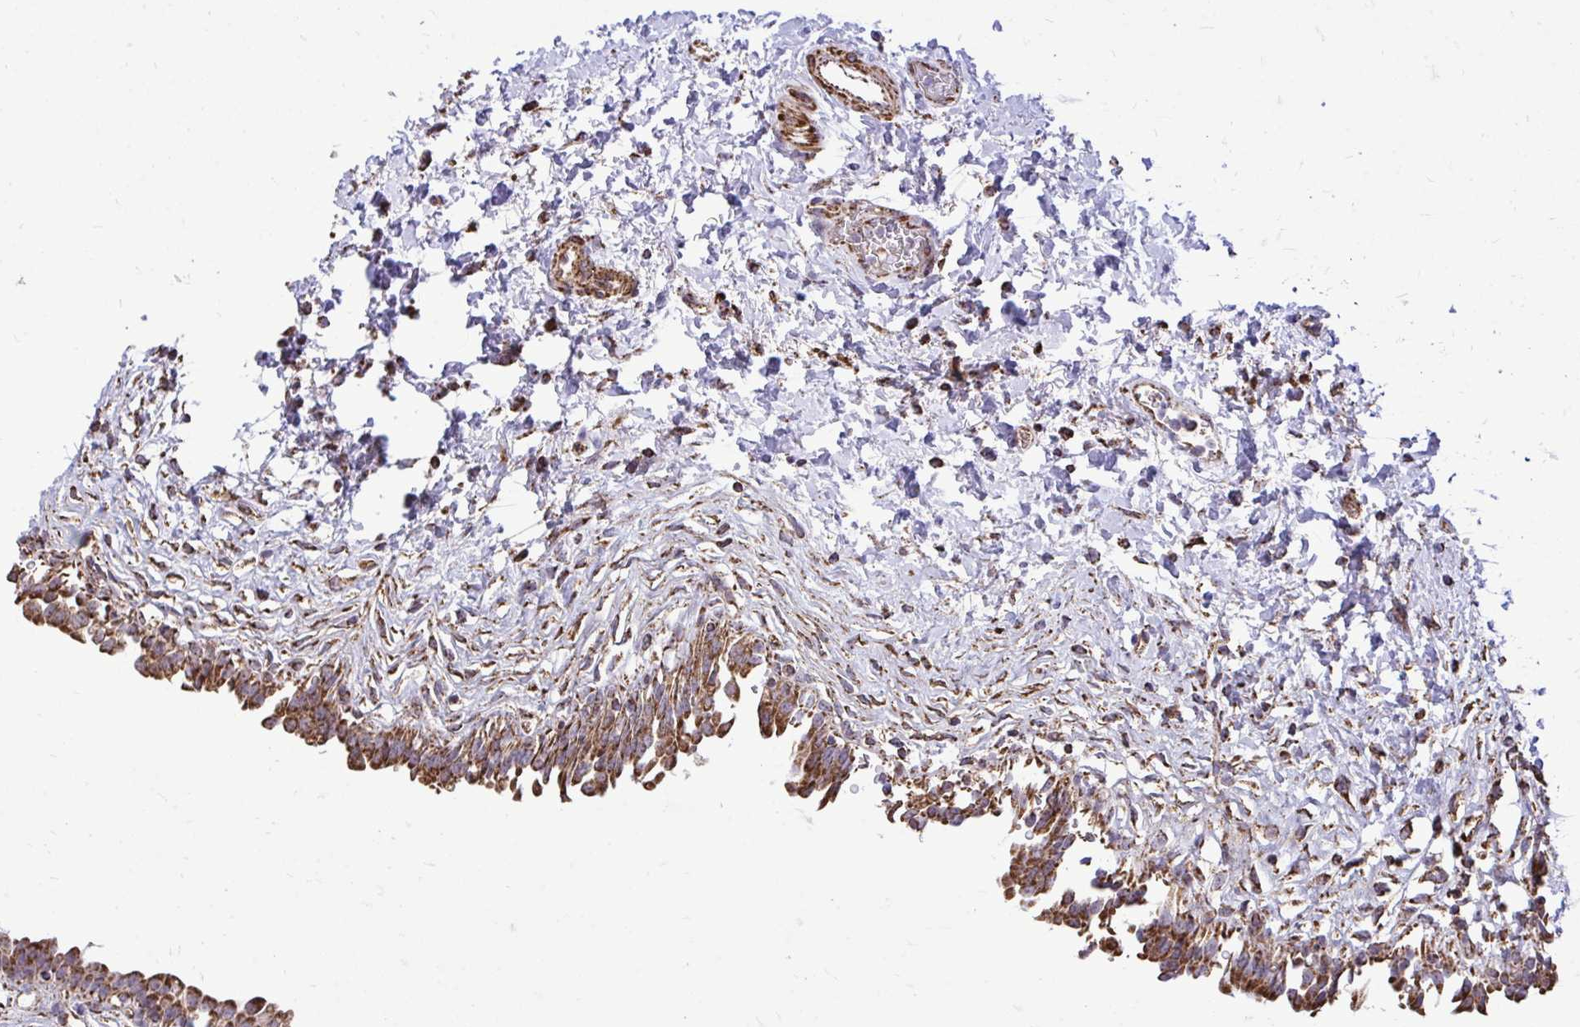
{"staining": {"intensity": "moderate", "quantity": ">75%", "location": "cytoplasmic/membranous"}, "tissue": "urinary bladder", "cell_type": "Urothelial cells", "image_type": "normal", "snomed": [{"axis": "morphology", "description": "Normal tissue, NOS"}, {"axis": "topography", "description": "Urinary bladder"}], "caption": "Immunohistochemistry of normal urinary bladder shows medium levels of moderate cytoplasmic/membranous positivity in about >75% of urothelial cells.", "gene": "UBE2C", "patient": {"sex": "male", "age": 37}}